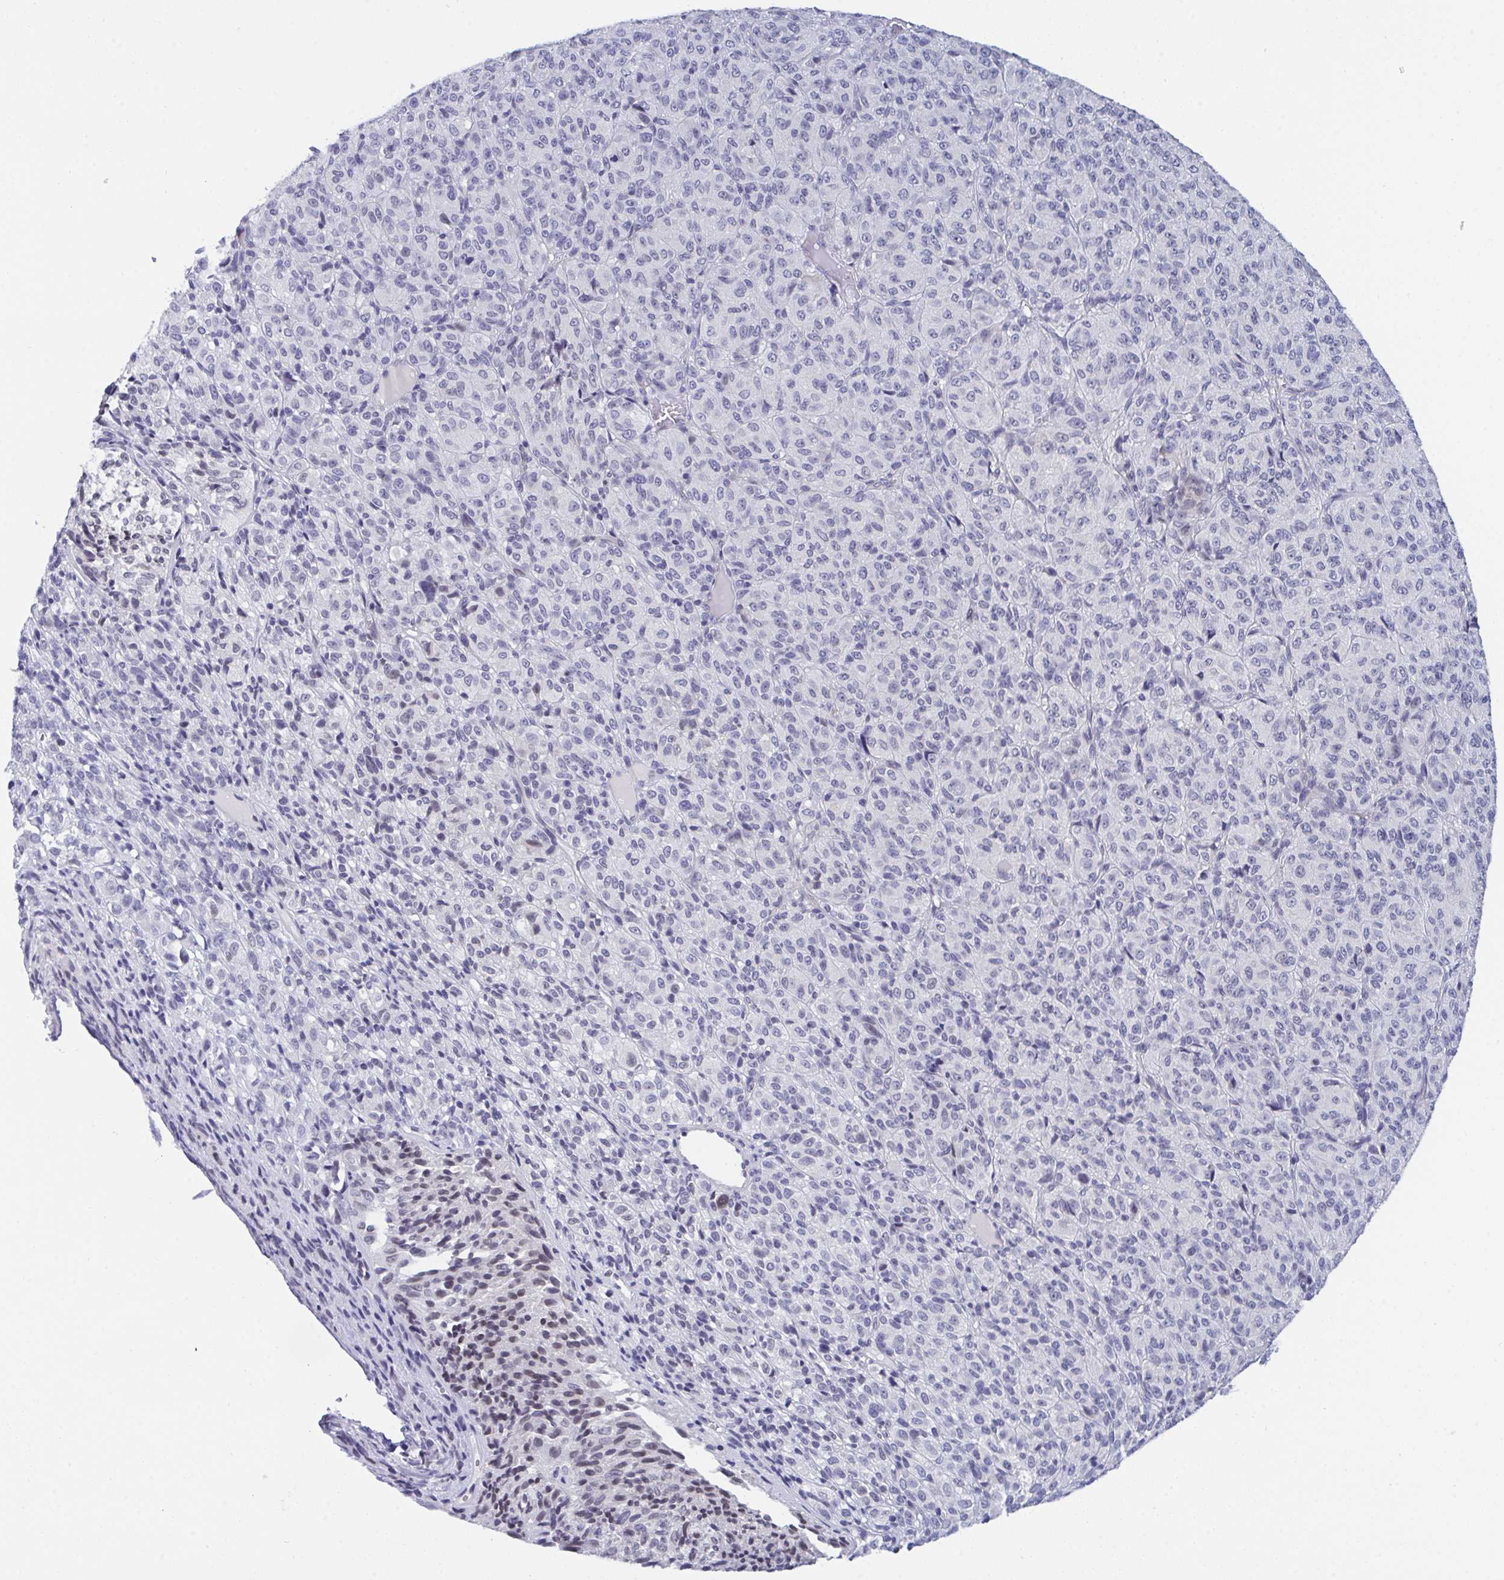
{"staining": {"intensity": "weak", "quantity": "<25%", "location": "nuclear"}, "tissue": "melanoma", "cell_type": "Tumor cells", "image_type": "cancer", "snomed": [{"axis": "morphology", "description": "Malignant melanoma, Metastatic site"}, {"axis": "topography", "description": "Brain"}], "caption": "DAB immunohistochemical staining of human malignant melanoma (metastatic site) displays no significant positivity in tumor cells.", "gene": "BMAL2", "patient": {"sex": "female", "age": 56}}